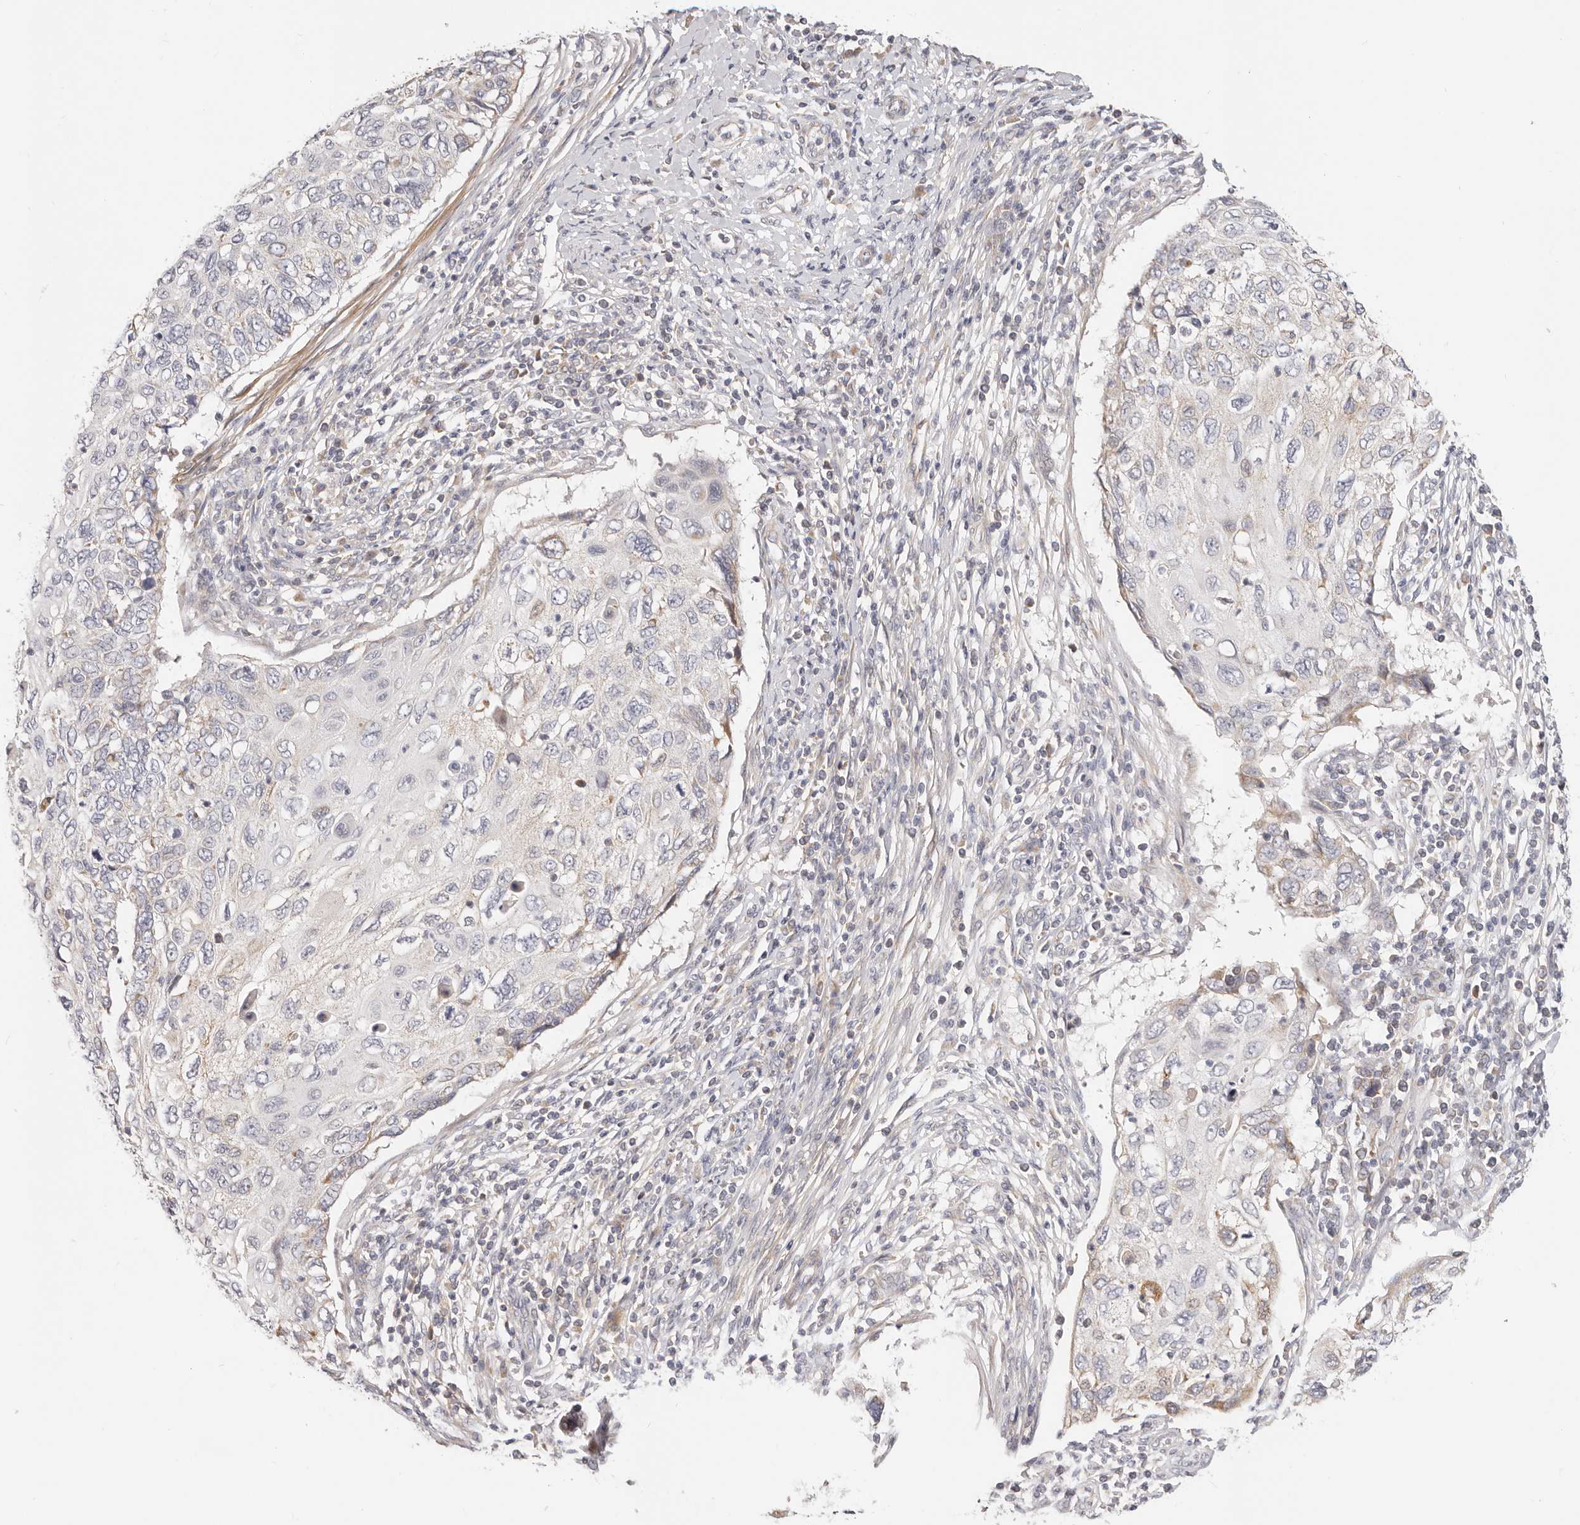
{"staining": {"intensity": "negative", "quantity": "none", "location": "none"}, "tissue": "cervical cancer", "cell_type": "Tumor cells", "image_type": "cancer", "snomed": [{"axis": "morphology", "description": "Squamous cell carcinoma, NOS"}, {"axis": "topography", "description": "Cervix"}], "caption": "Cervical cancer (squamous cell carcinoma) was stained to show a protein in brown. There is no significant expression in tumor cells. (DAB (3,3'-diaminobenzidine) immunohistochemistry with hematoxylin counter stain).", "gene": "TFB2M", "patient": {"sex": "female", "age": 70}}